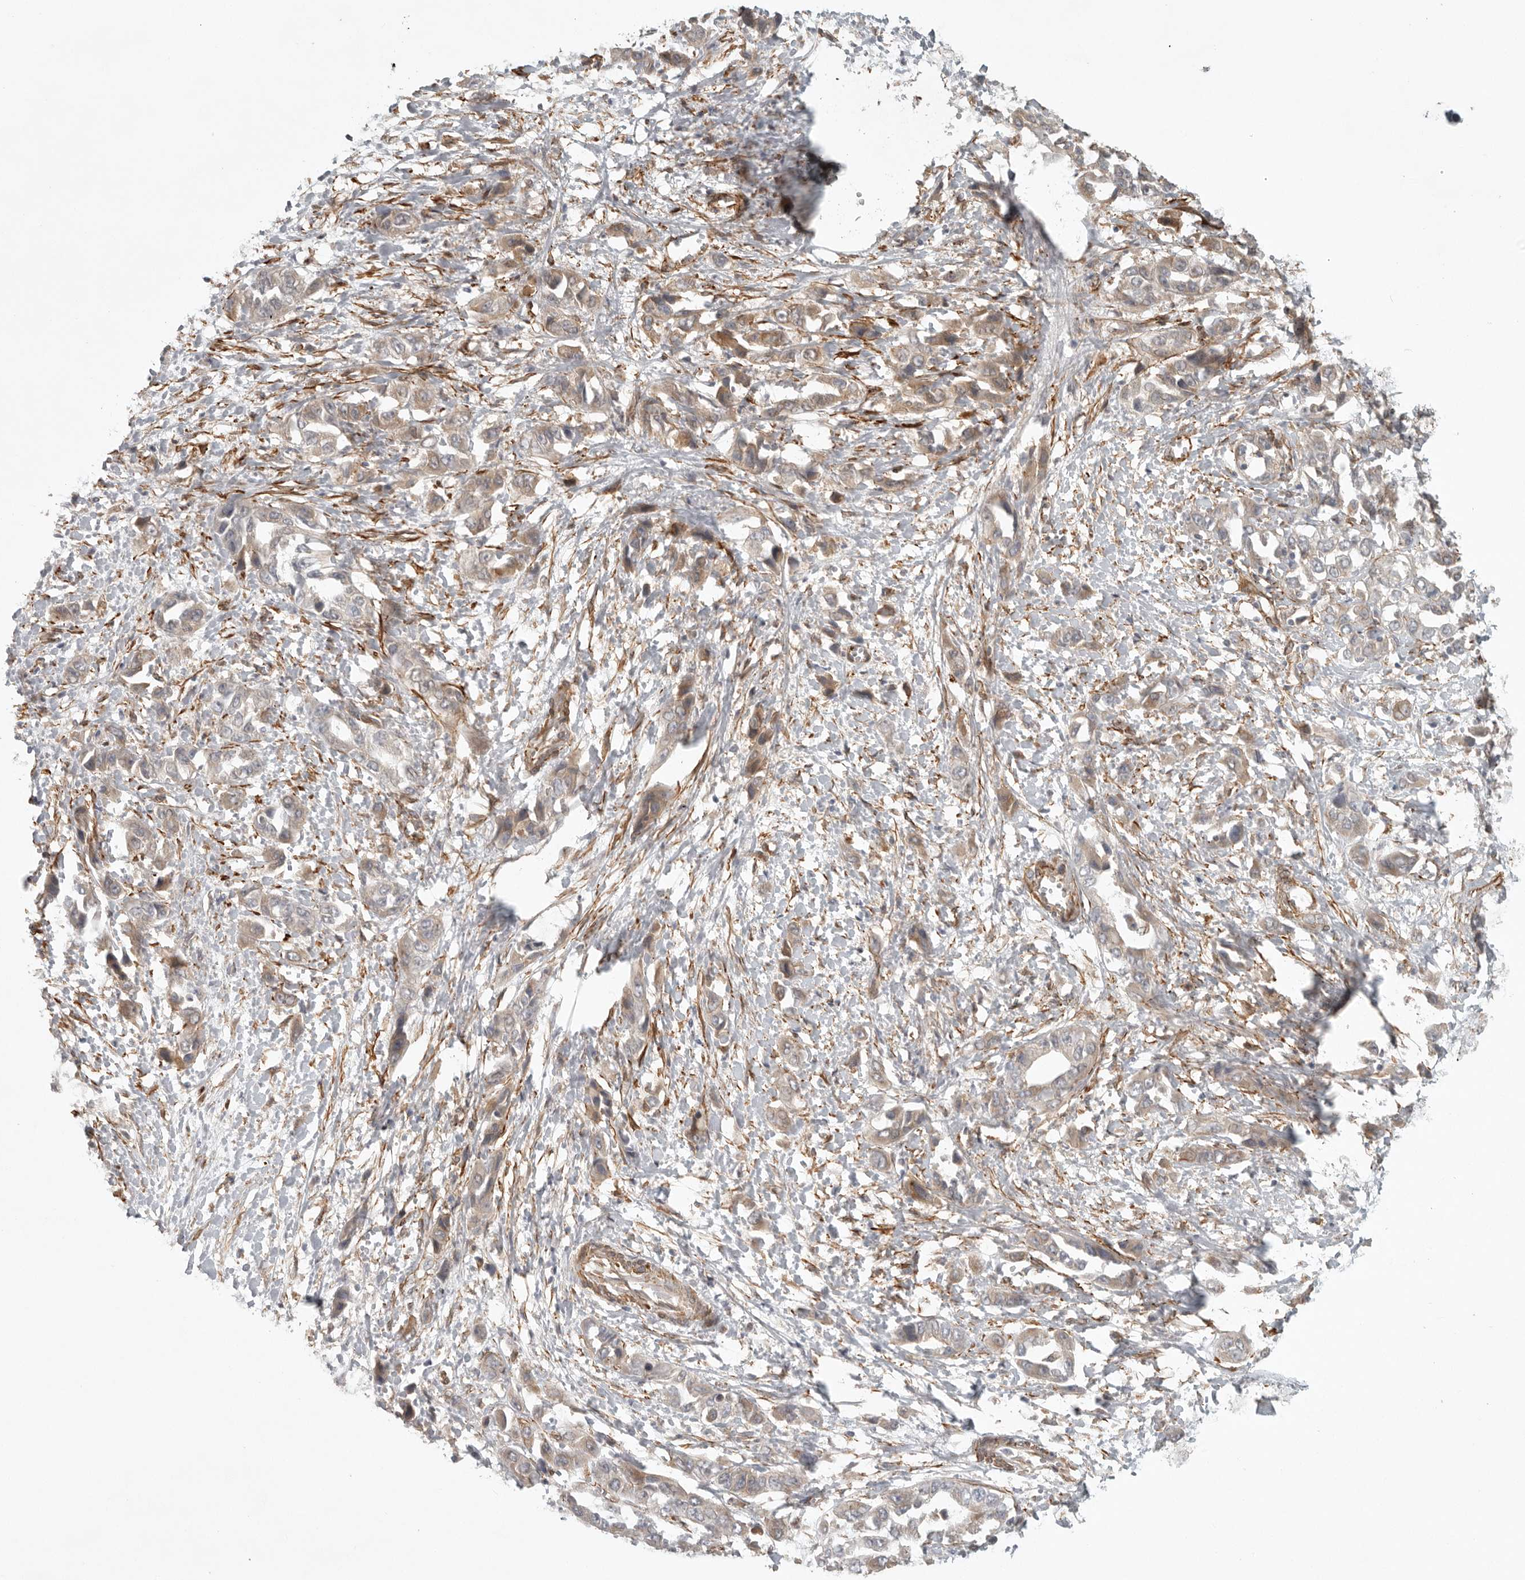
{"staining": {"intensity": "weak", "quantity": ">75%", "location": "cytoplasmic/membranous"}, "tissue": "liver cancer", "cell_type": "Tumor cells", "image_type": "cancer", "snomed": [{"axis": "morphology", "description": "Cholangiocarcinoma"}, {"axis": "topography", "description": "Liver"}], "caption": "A brown stain labels weak cytoplasmic/membranous staining of a protein in human liver cancer tumor cells.", "gene": "LONRF1", "patient": {"sex": "female", "age": 52}}